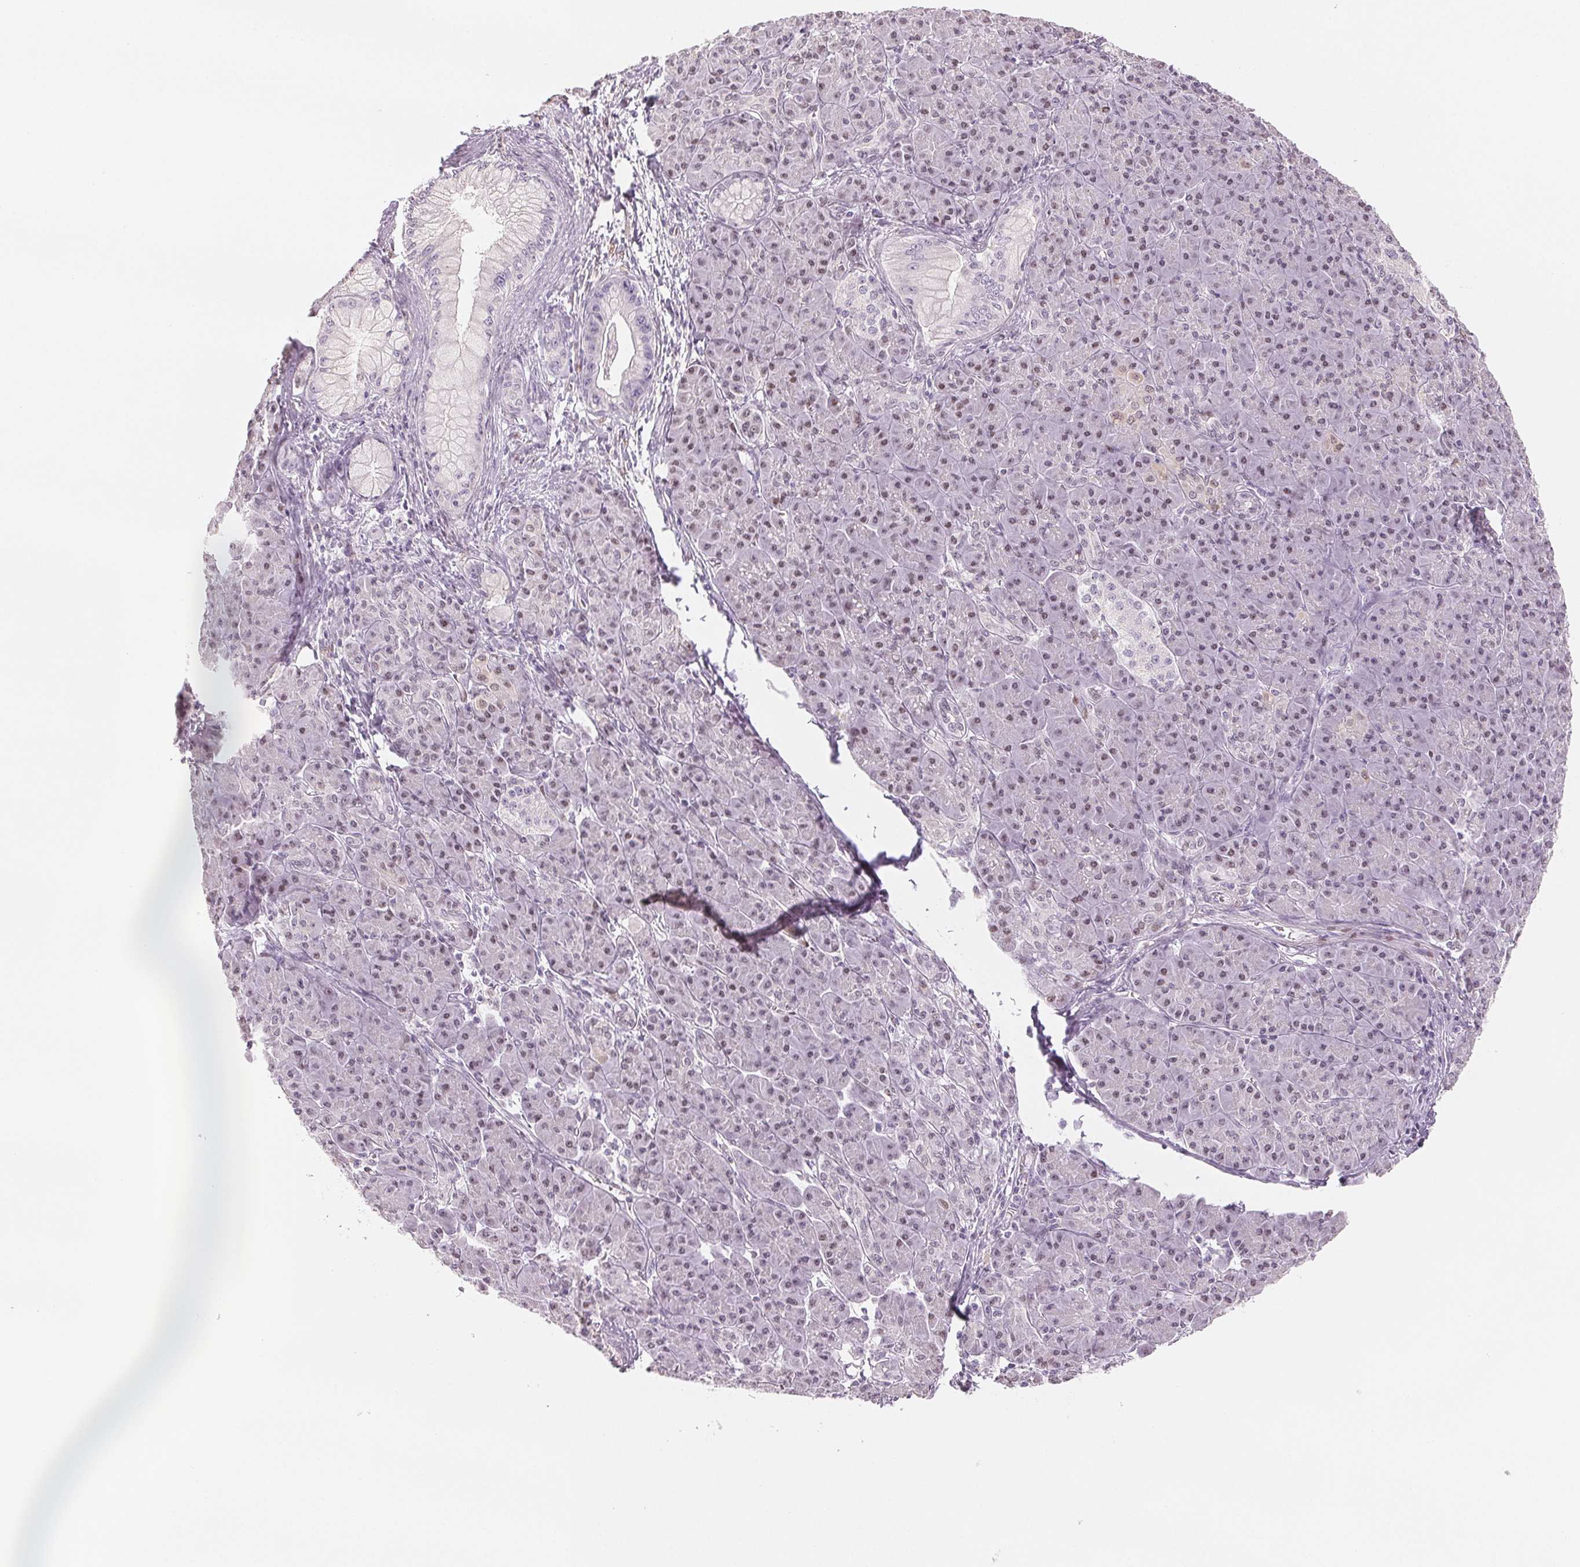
{"staining": {"intensity": "negative", "quantity": "none", "location": "none"}, "tissue": "pancreatic cancer", "cell_type": "Tumor cells", "image_type": "cancer", "snomed": [{"axis": "morphology", "description": "Adenocarcinoma, NOS"}, {"axis": "topography", "description": "Pancreas"}], "caption": "Adenocarcinoma (pancreatic) stained for a protein using immunohistochemistry reveals no expression tumor cells.", "gene": "SMARCD3", "patient": {"sex": "male", "age": 61}}